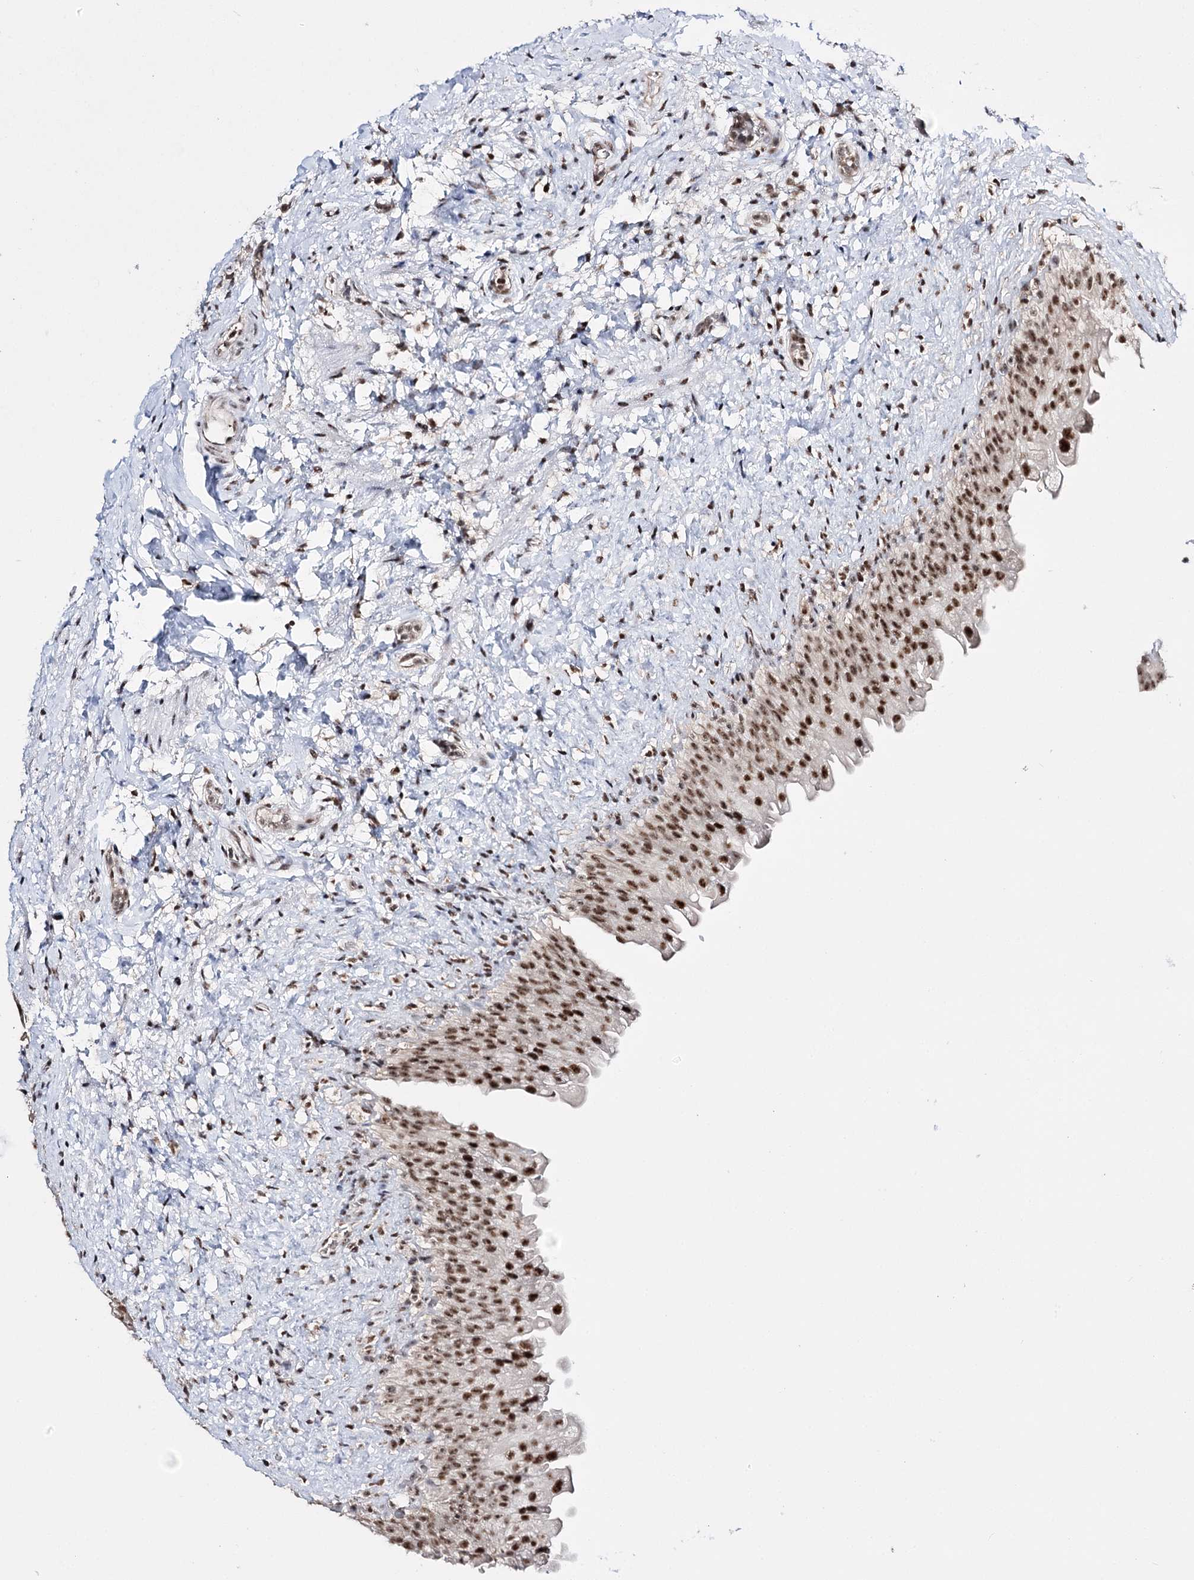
{"staining": {"intensity": "strong", "quantity": ">75%", "location": "cytoplasmic/membranous,nuclear"}, "tissue": "urinary bladder", "cell_type": "Urothelial cells", "image_type": "normal", "snomed": [{"axis": "morphology", "description": "Normal tissue, NOS"}, {"axis": "topography", "description": "Urinary bladder"}], "caption": "IHC (DAB) staining of benign human urinary bladder reveals strong cytoplasmic/membranous,nuclear protein expression in about >75% of urothelial cells.", "gene": "PRPF40A", "patient": {"sex": "female", "age": 27}}